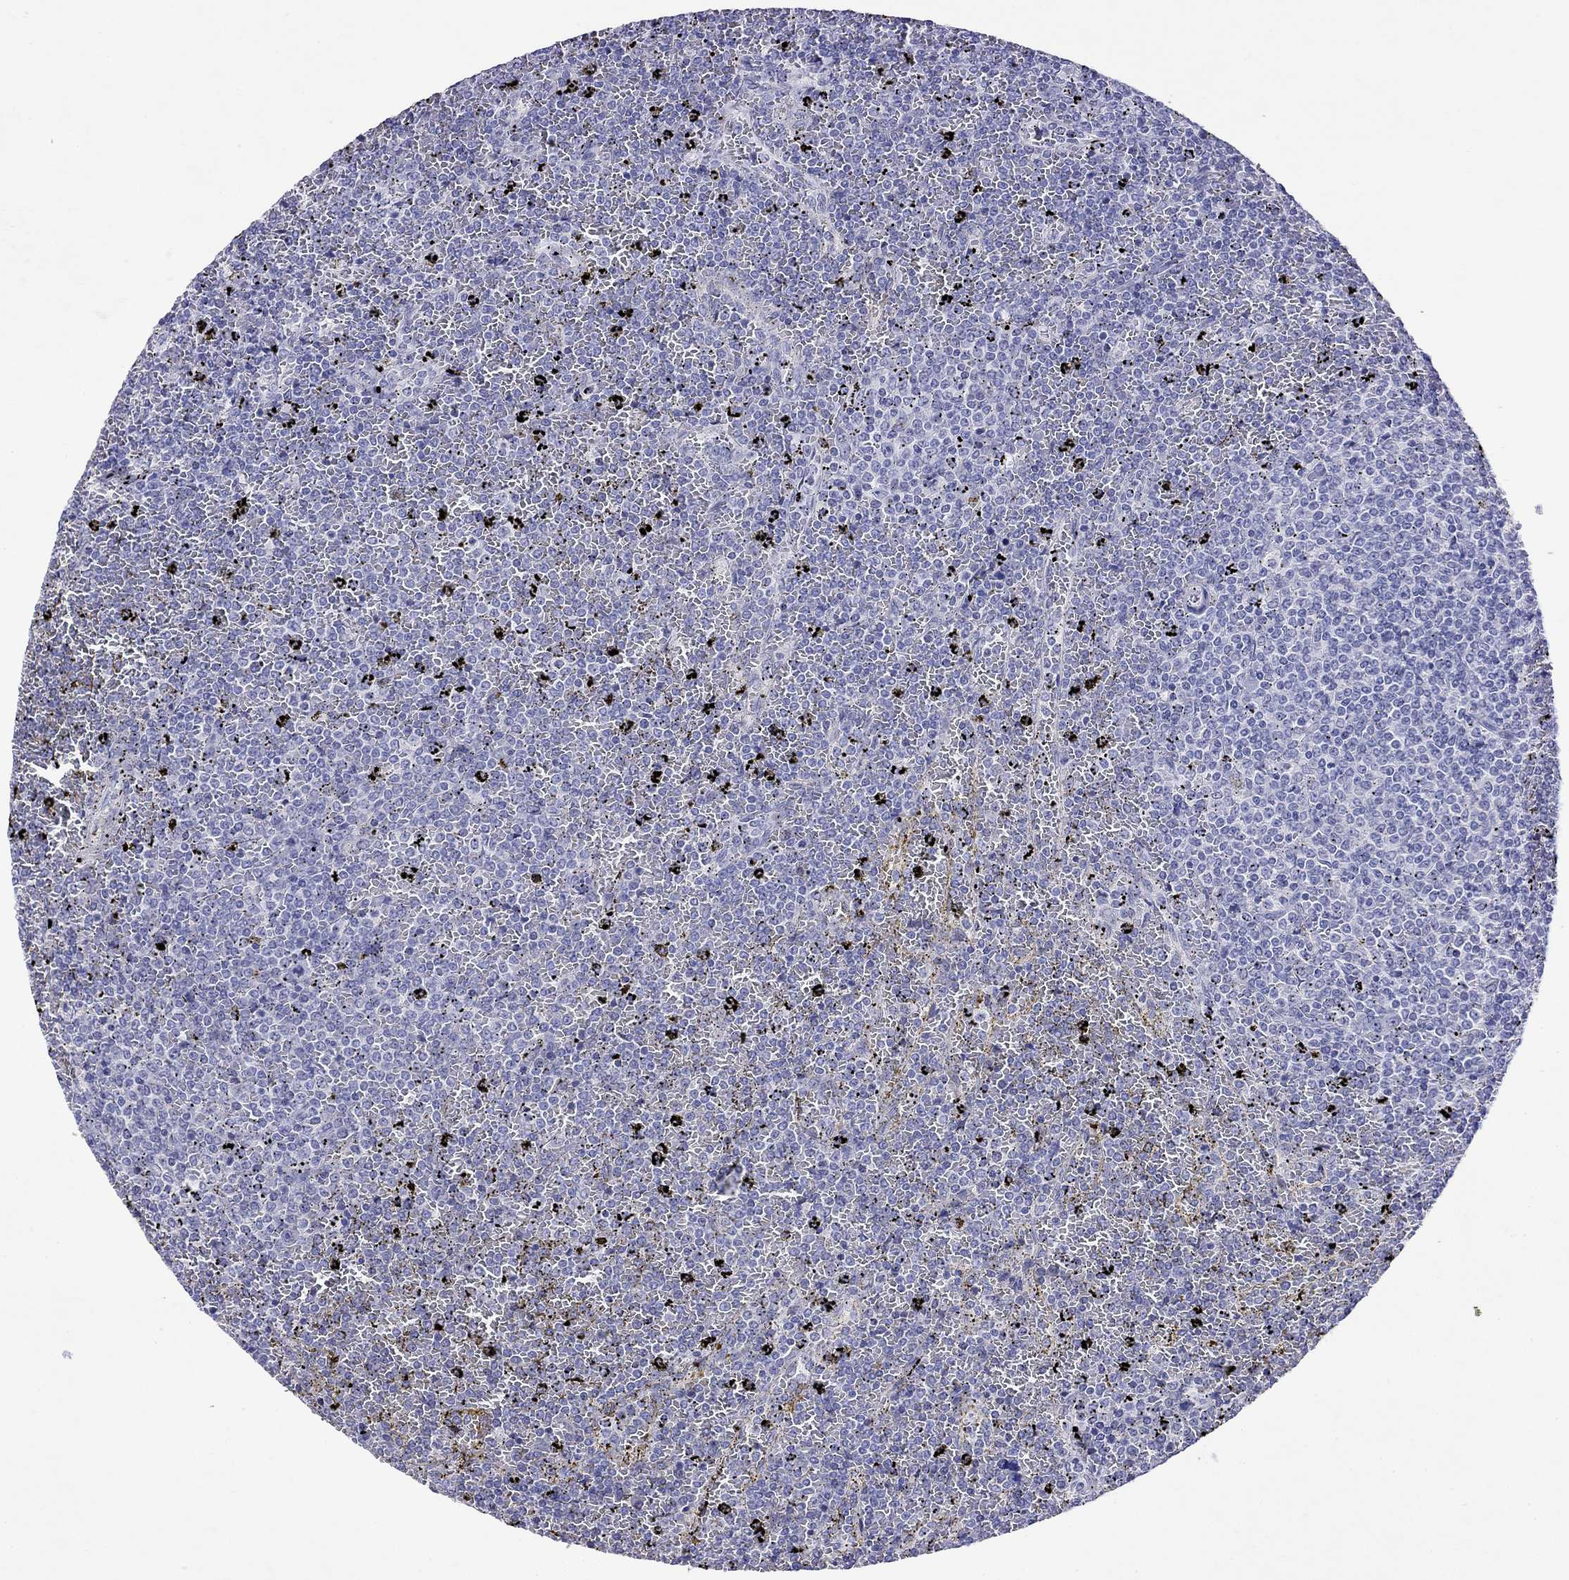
{"staining": {"intensity": "negative", "quantity": "none", "location": "none"}, "tissue": "lymphoma", "cell_type": "Tumor cells", "image_type": "cancer", "snomed": [{"axis": "morphology", "description": "Malignant lymphoma, non-Hodgkin's type, Low grade"}, {"axis": "topography", "description": "Spleen"}], "caption": "Protein analysis of lymphoma demonstrates no significant positivity in tumor cells. Brightfield microscopy of immunohistochemistry (IHC) stained with DAB (3,3'-diaminobenzidine) (brown) and hematoxylin (blue), captured at high magnification.", "gene": "GNAT3", "patient": {"sex": "female", "age": 77}}